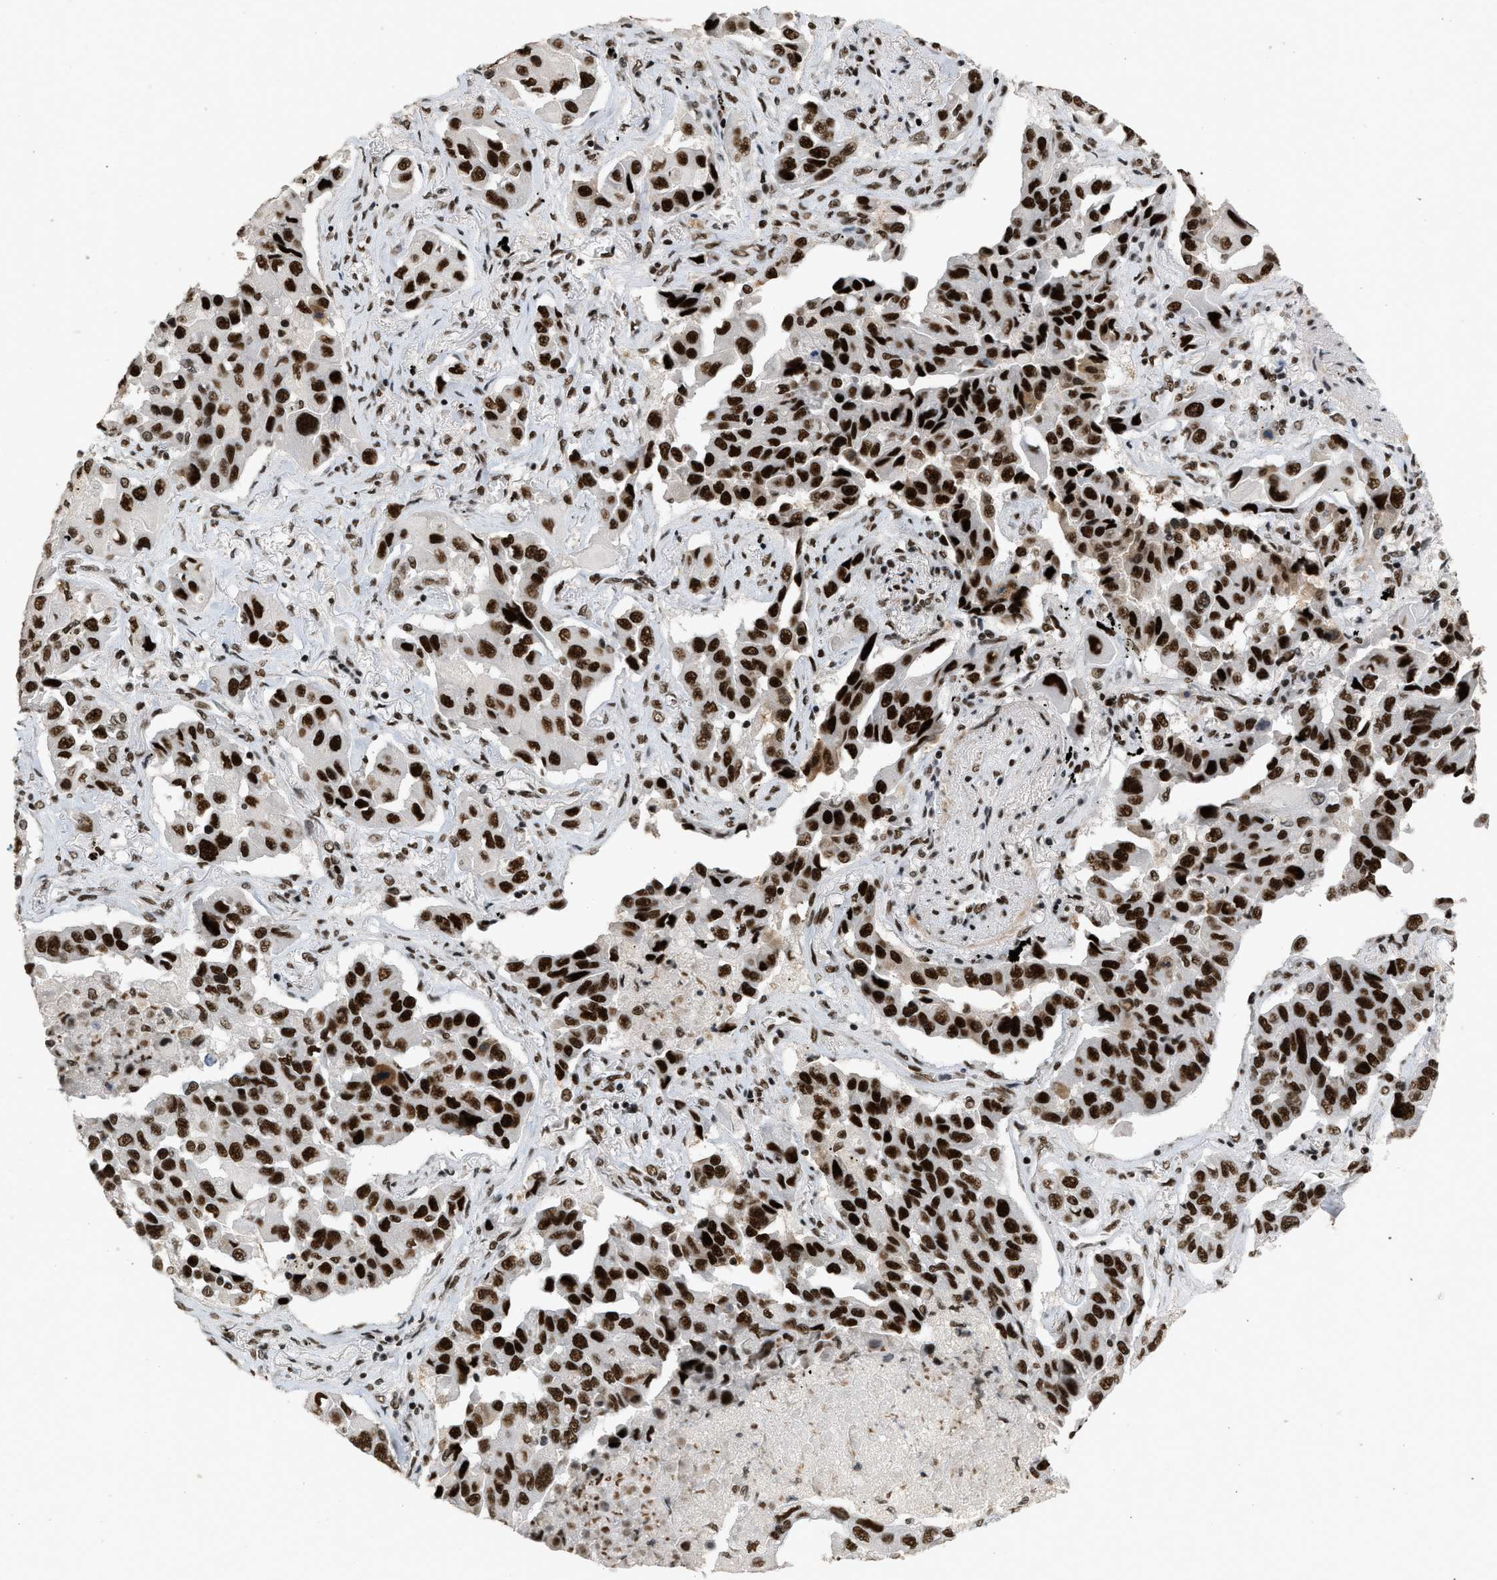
{"staining": {"intensity": "strong", "quantity": ">75%", "location": "nuclear"}, "tissue": "lung cancer", "cell_type": "Tumor cells", "image_type": "cancer", "snomed": [{"axis": "morphology", "description": "Adenocarcinoma, NOS"}, {"axis": "topography", "description": "Lung"}], "caption": "High-magnification brightfield microscopy of lung adenocarcinoma stained with DAB (brown) and counterstained with hematoxylin (blue). tumor cells exhibit strong nuclear positivity is identified in about>75% of cells.", "gene": "SMARCB1", "patient": {"sex": "female", "age": 65}}